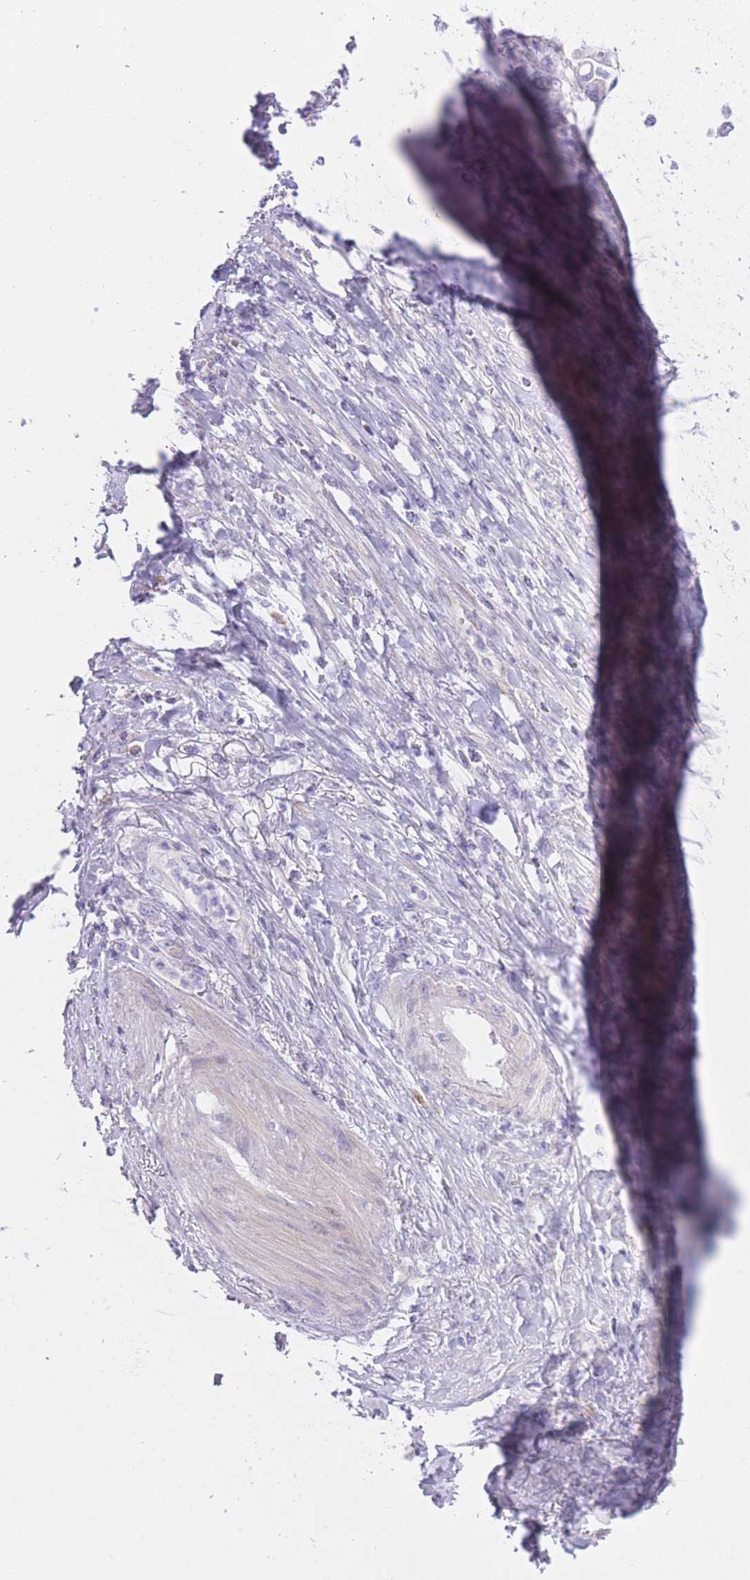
{"staining": {"intensity": "negative", "quantity": "none", "location": "none"}, "tissue": "stomach cancer", "cell_type": "Tumor cells", "image_type": "cancer", "snomed": [{"axis": "morphology", "description": "Normal tissue, NOS"}, {"axis": "morphology", "description": "Adenocarcinoma, NOS"}, {"axis": "topography", "description": "Stomach"}], "caption": "The photomicrograph exhibits no staining of tumor cells in adenocarcinoma (stomach).", "gene": "IMPG1", "patient": {"sex": "female", "age": 79}}